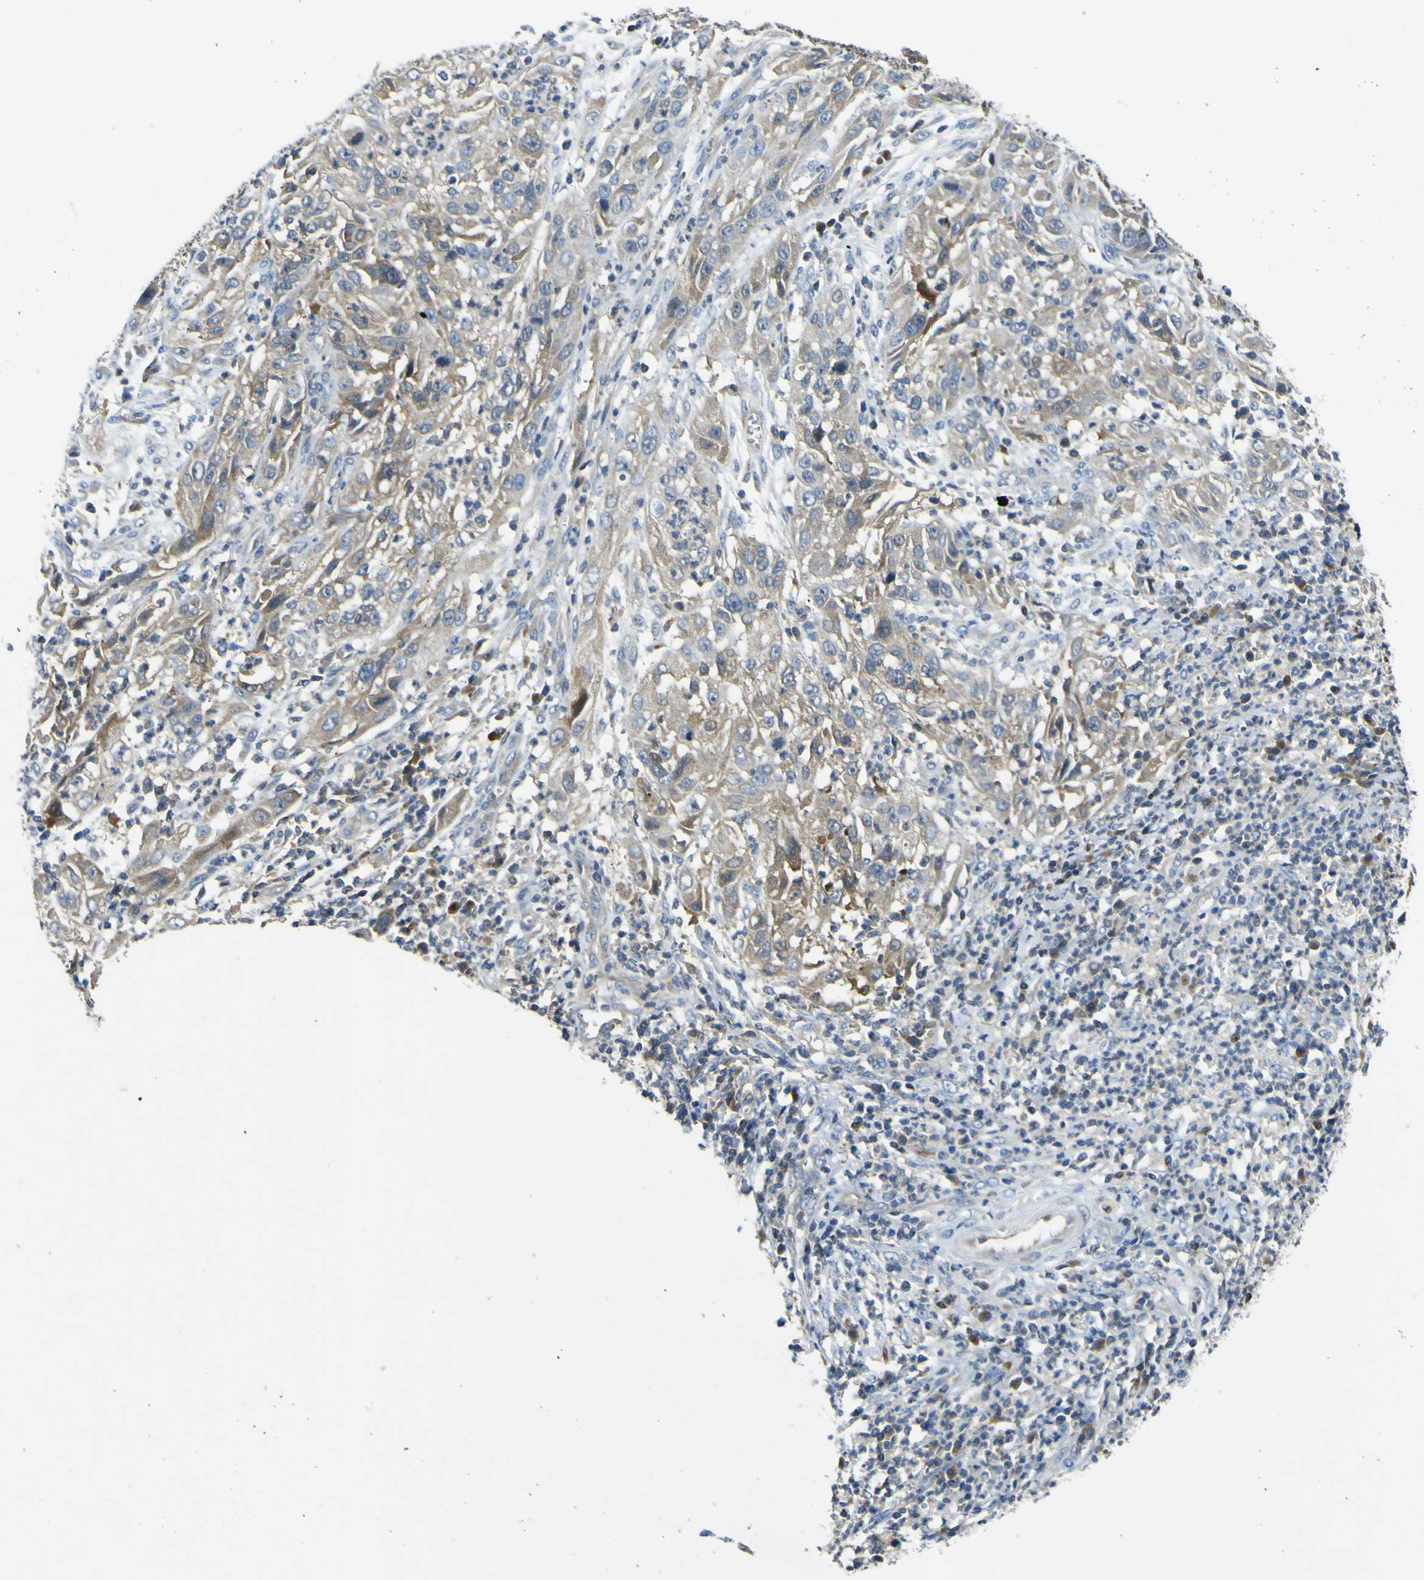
{"staining": {"intensity": "moderate", "quantity": ">75%", "location": "cytoplasmic/membranous"}, "tissue": "cervical cancer", "cell_type": "Tumor cells", "image_type": "cancer", "snomed": [{"axis": "morphology", "description": "Squamous cell carcinoma, NOS"}, {"axis": "topography", "description": "Cervix"}], "caption": "Immunohistochemistry (DAB (3,3'-diaminobenzidine)) staining of human cervical squamous cell carcinoma exhibits moderate cytoplasmic/membranous protein positivity in about >75% of tumor cells.", "gene": "EML2", "patient": {"sex": "female", "age": 32}}